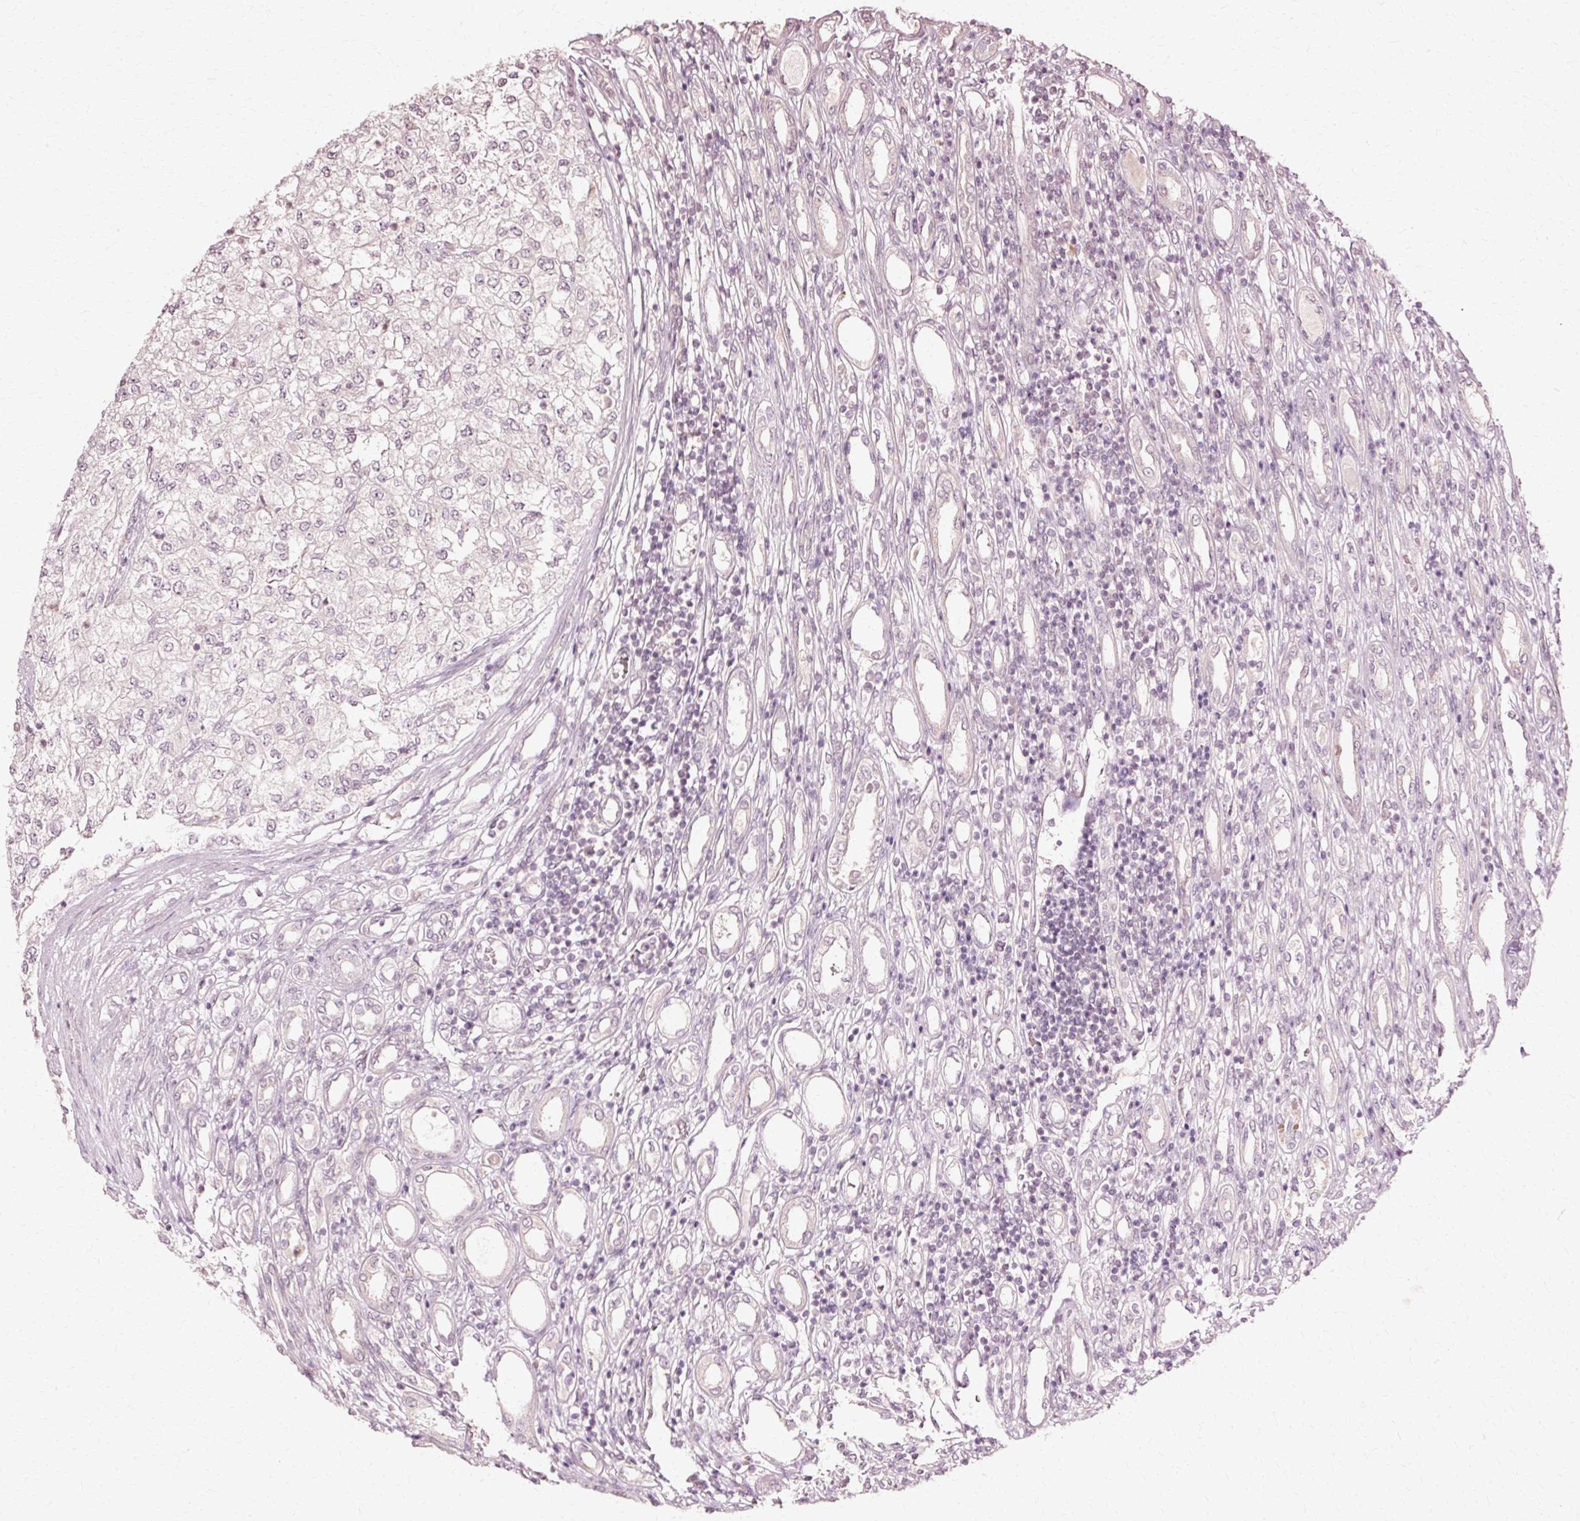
{"staining": {"intensity": "negative", "quantity": "none", "location": "none"}, "tissue": "renal cancer", "cell_type": "Tumor cells", "image_type": "cancer", "snomed": [{"axis": "morphology", "description": "Adenocarcinoma, NOS"}, {"axis": "topography", "description": "Kidney"}], "caption": "Immunohistochemistry image of neoplastic tissue: renal cancer (adenocarcinoma) stained with DAB (3,3'-diaminobenzidine) exhibits no significant protein positivity in tumor cells.", "gene": "RGPD5", "patient": {"sex": "female", "age": 54}}